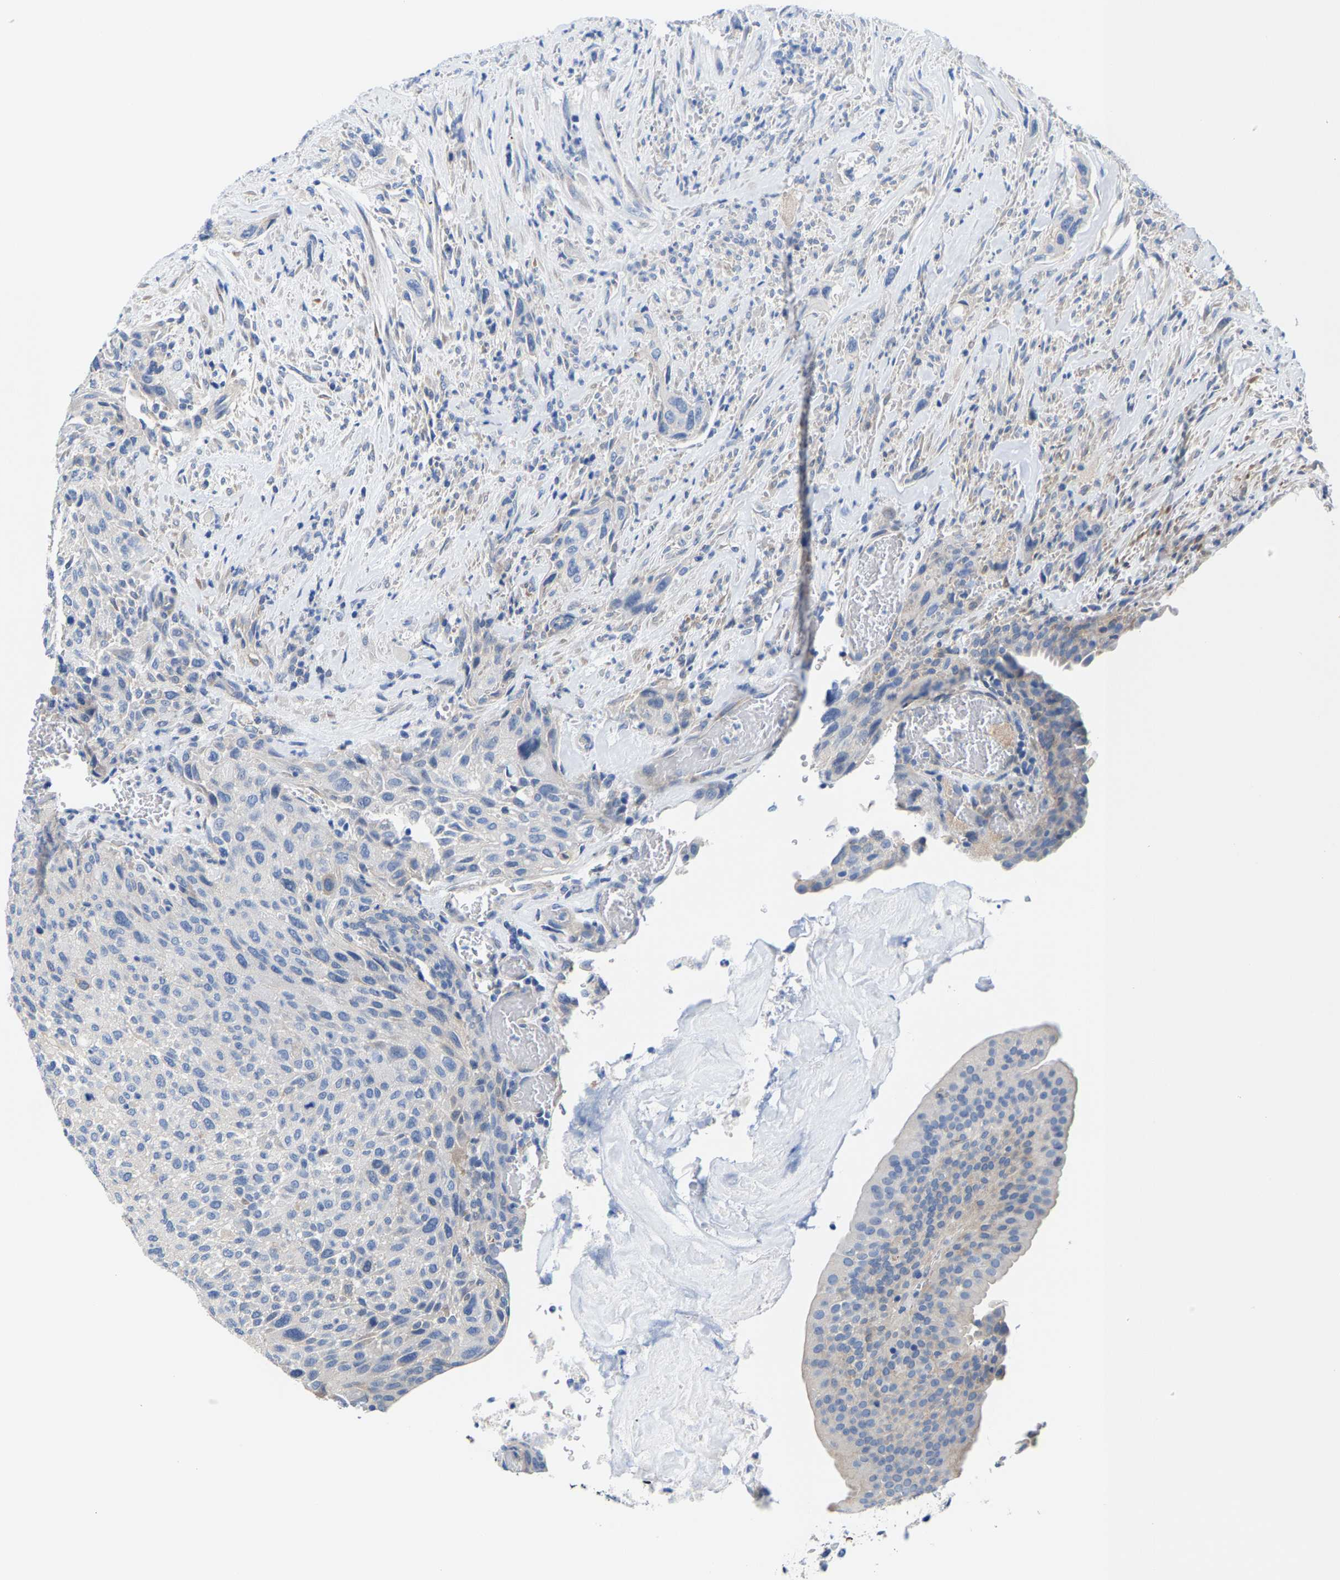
{"staining": {"intensity": "negative", "quantity": "none", "location": "none"}, "tissue": "urothelial cancer", "cell_type": "Tumor cells", "image_type": "cancer", "snomed": [{"axis": "morphology", "description": "Urothelial carcinoma, Low grade"}, {"axis": "morphology", "description": "Urothelial carcinoma, High grade"}, {"axis": "topography", "description": "Urinary bladder"}], "caption": "The photomicrograph reveals no staining of tumor cells in urothelial cancer. (Immunohistochemistry (ihc), brightfield microscopy, high magnification).", "gene": "DSCAM", "patient": {"sex": "male", "age": 35}}